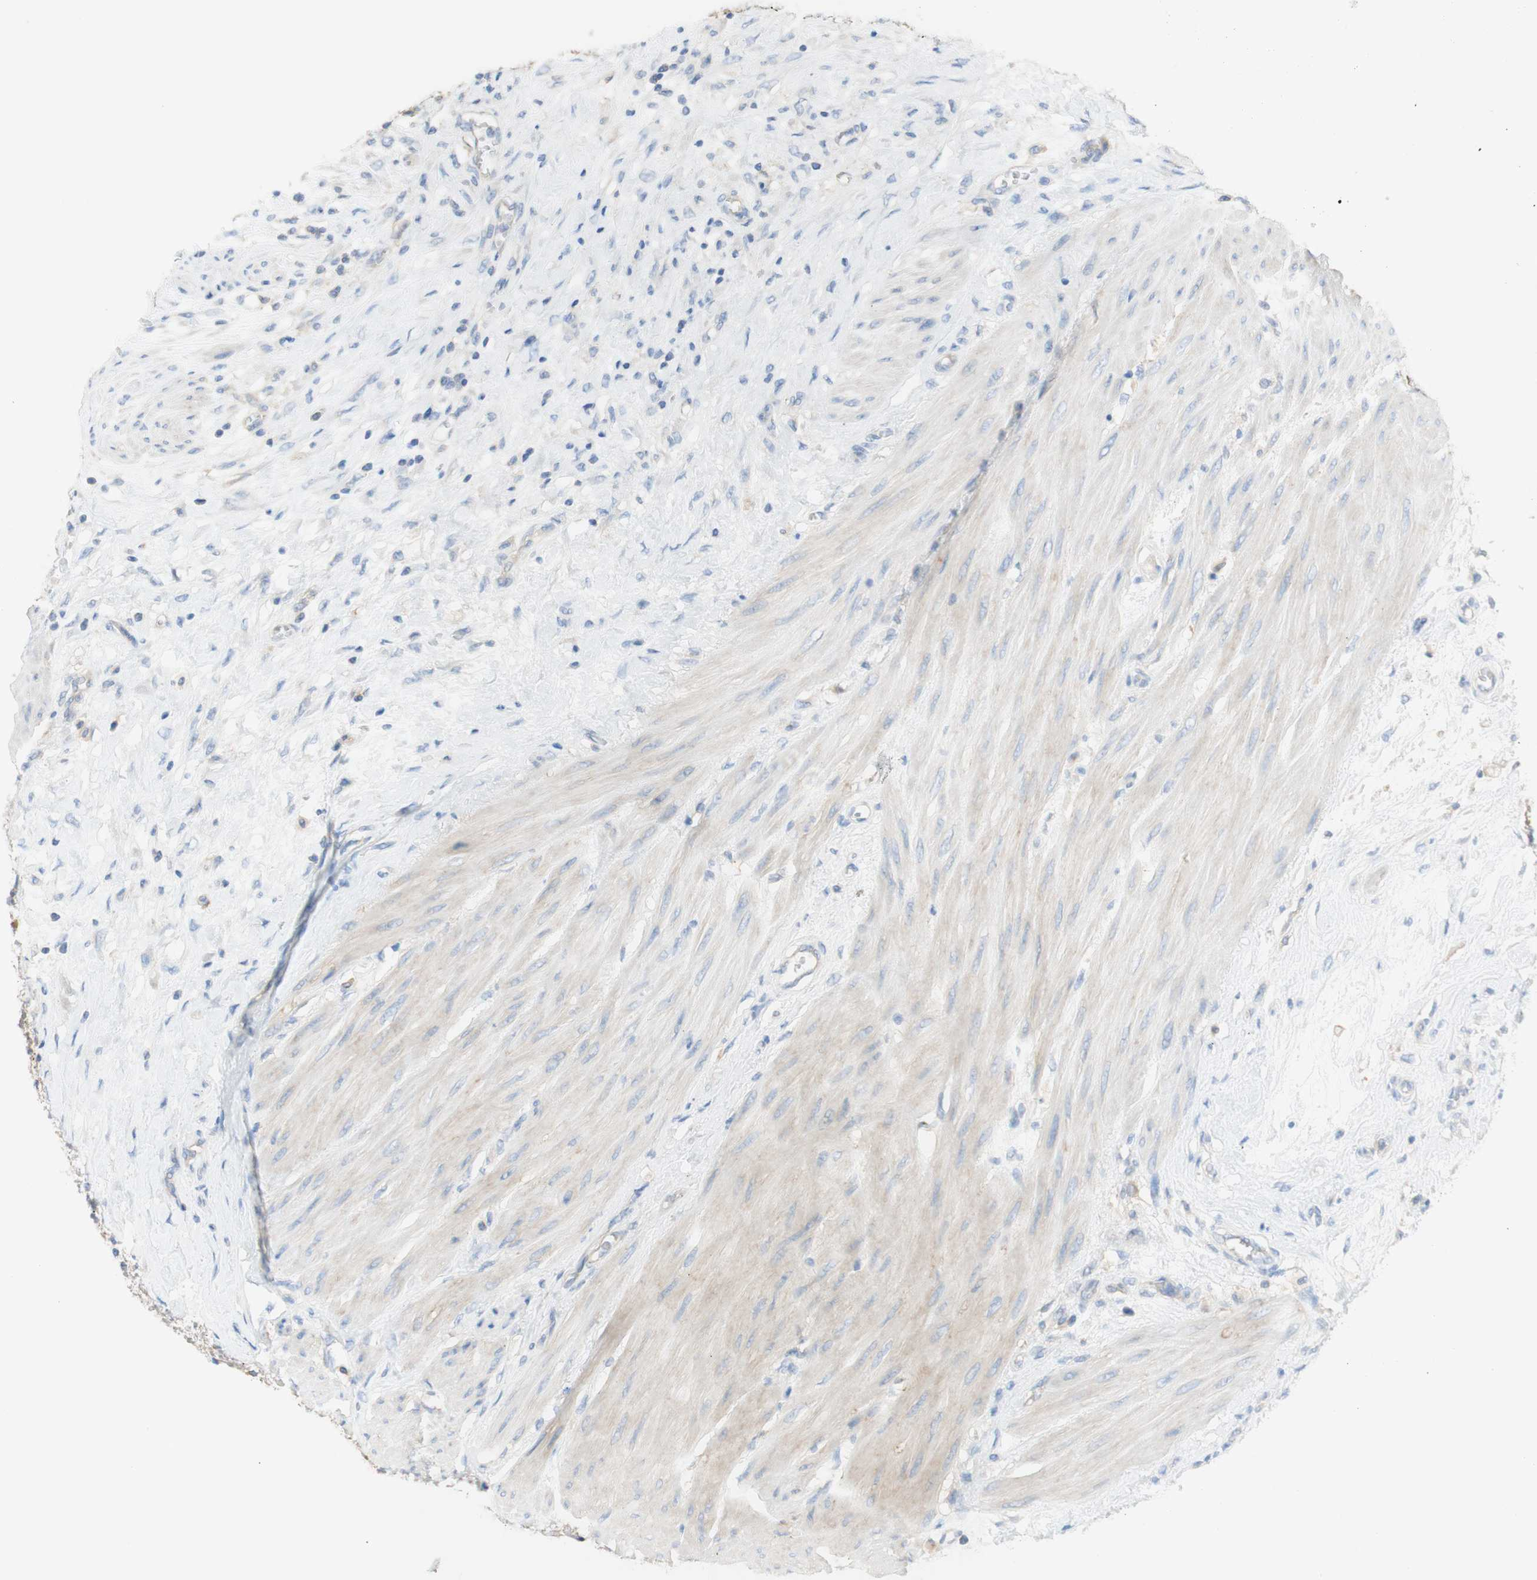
{"staining": {"intensity": "negative", "quantity": "none", "location": "none"}, "tissue": "urothelial cancer", "cell_type": "Tumor cells", "image_type": "cancer", "snomed": [{"axis": "morphology", "description": "Urothelial carcinoma, High grade"}, {"axis": "topography", "description": "Urinary bladder"}], "caption": "An immunohistochemistry (IHC) image of urothelial carcinoma (high-grade) is shown. There is no staining in tumor cells of urothelial carcinoma (high-grade).", "gene": "ATP2B1", "patient": {"sex": "male", "age": 35}}